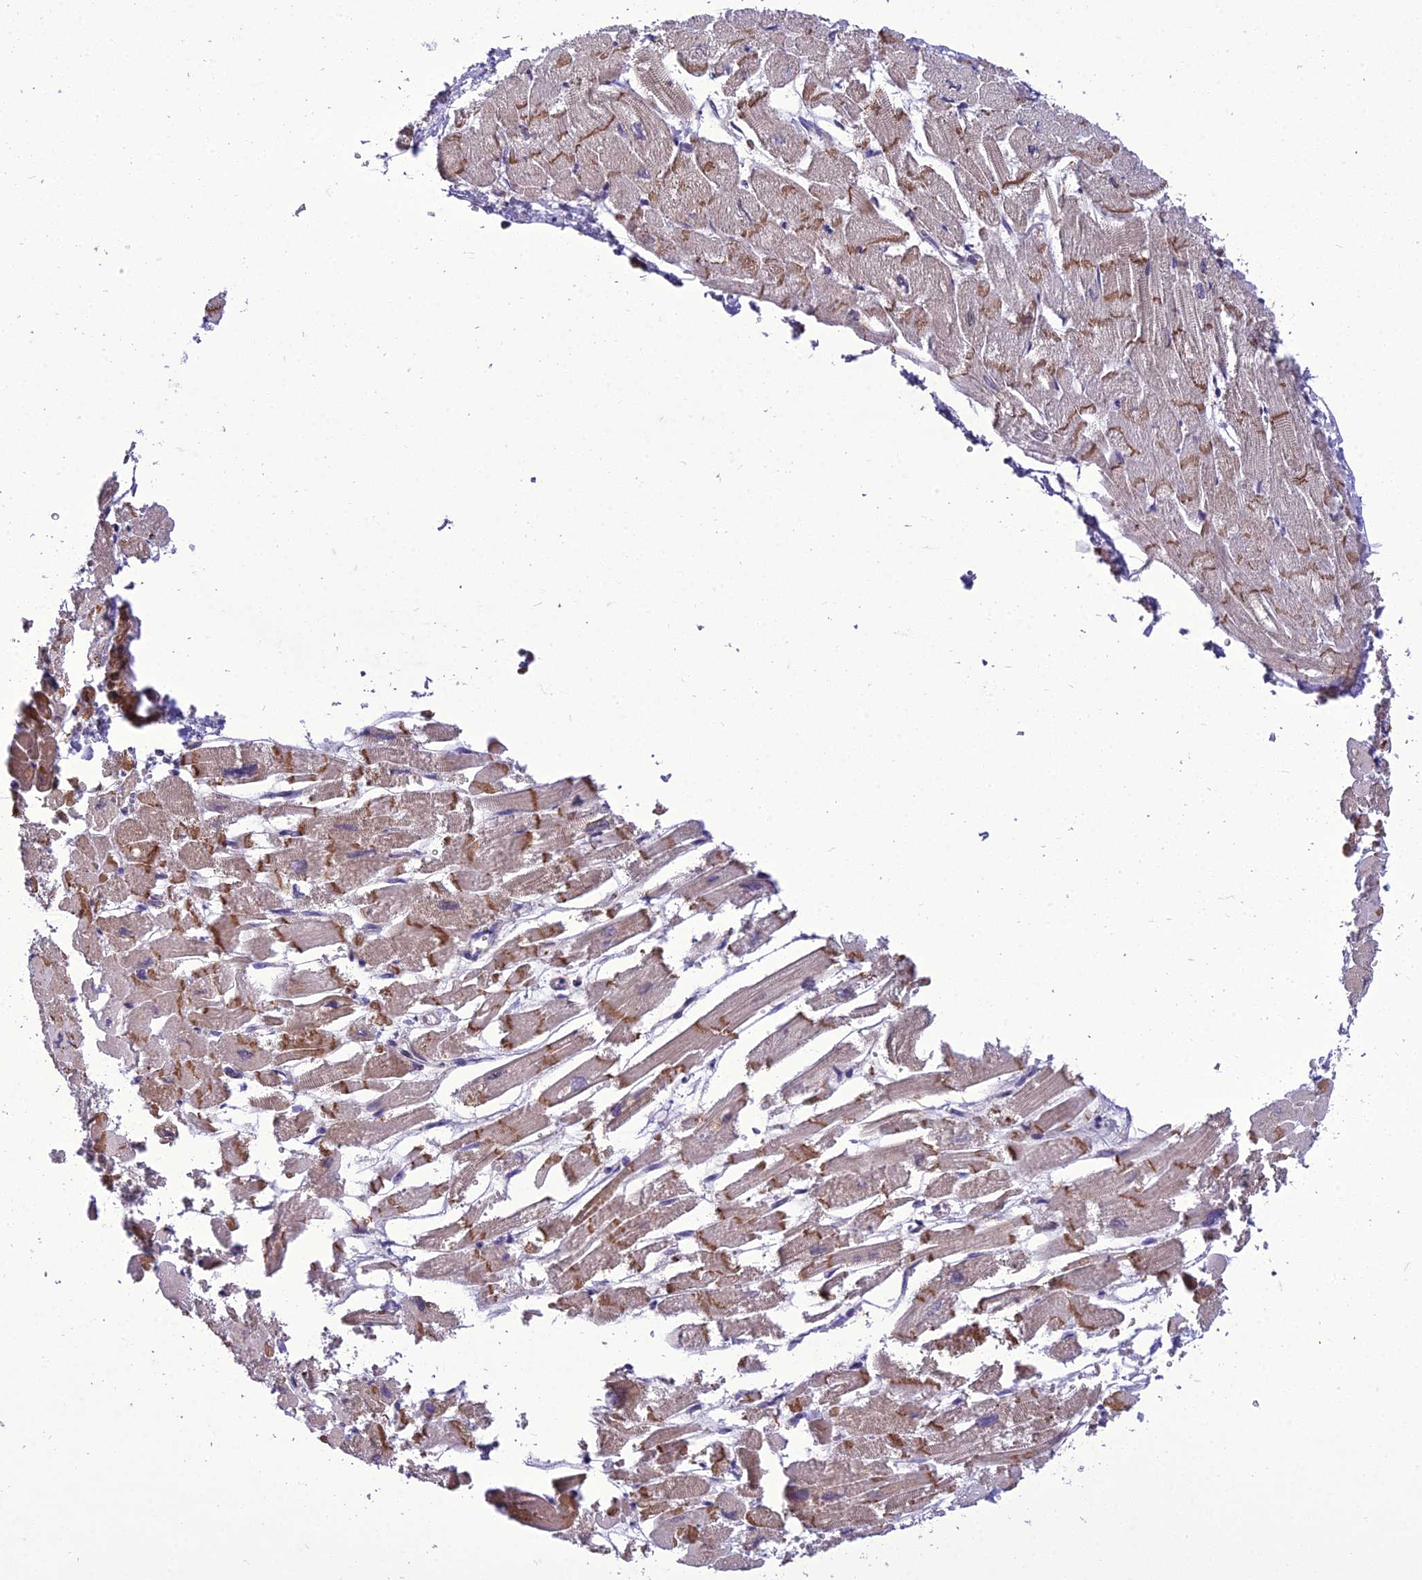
{"staining": {"intensity": "moderate", "quantity": "25%-75%", "location": "cytoplasmic/membranous"}, "tissue": "heart muscle", "cell_type": "Cardiomyocytes", "image_type": "normal", "snomed": [{"axis": "morphology", "description": "Normal tissue, NOS"}, {"axis": "topography", "description": "Heart"}], "caption": "This is an image of IHC staining of benign heart muscle, which shows moderate staining in the cytoplasmic/membranous of cardiomyocytes.", "gene": "GAB4", "patient": {"sex": "male", "age": 54}}